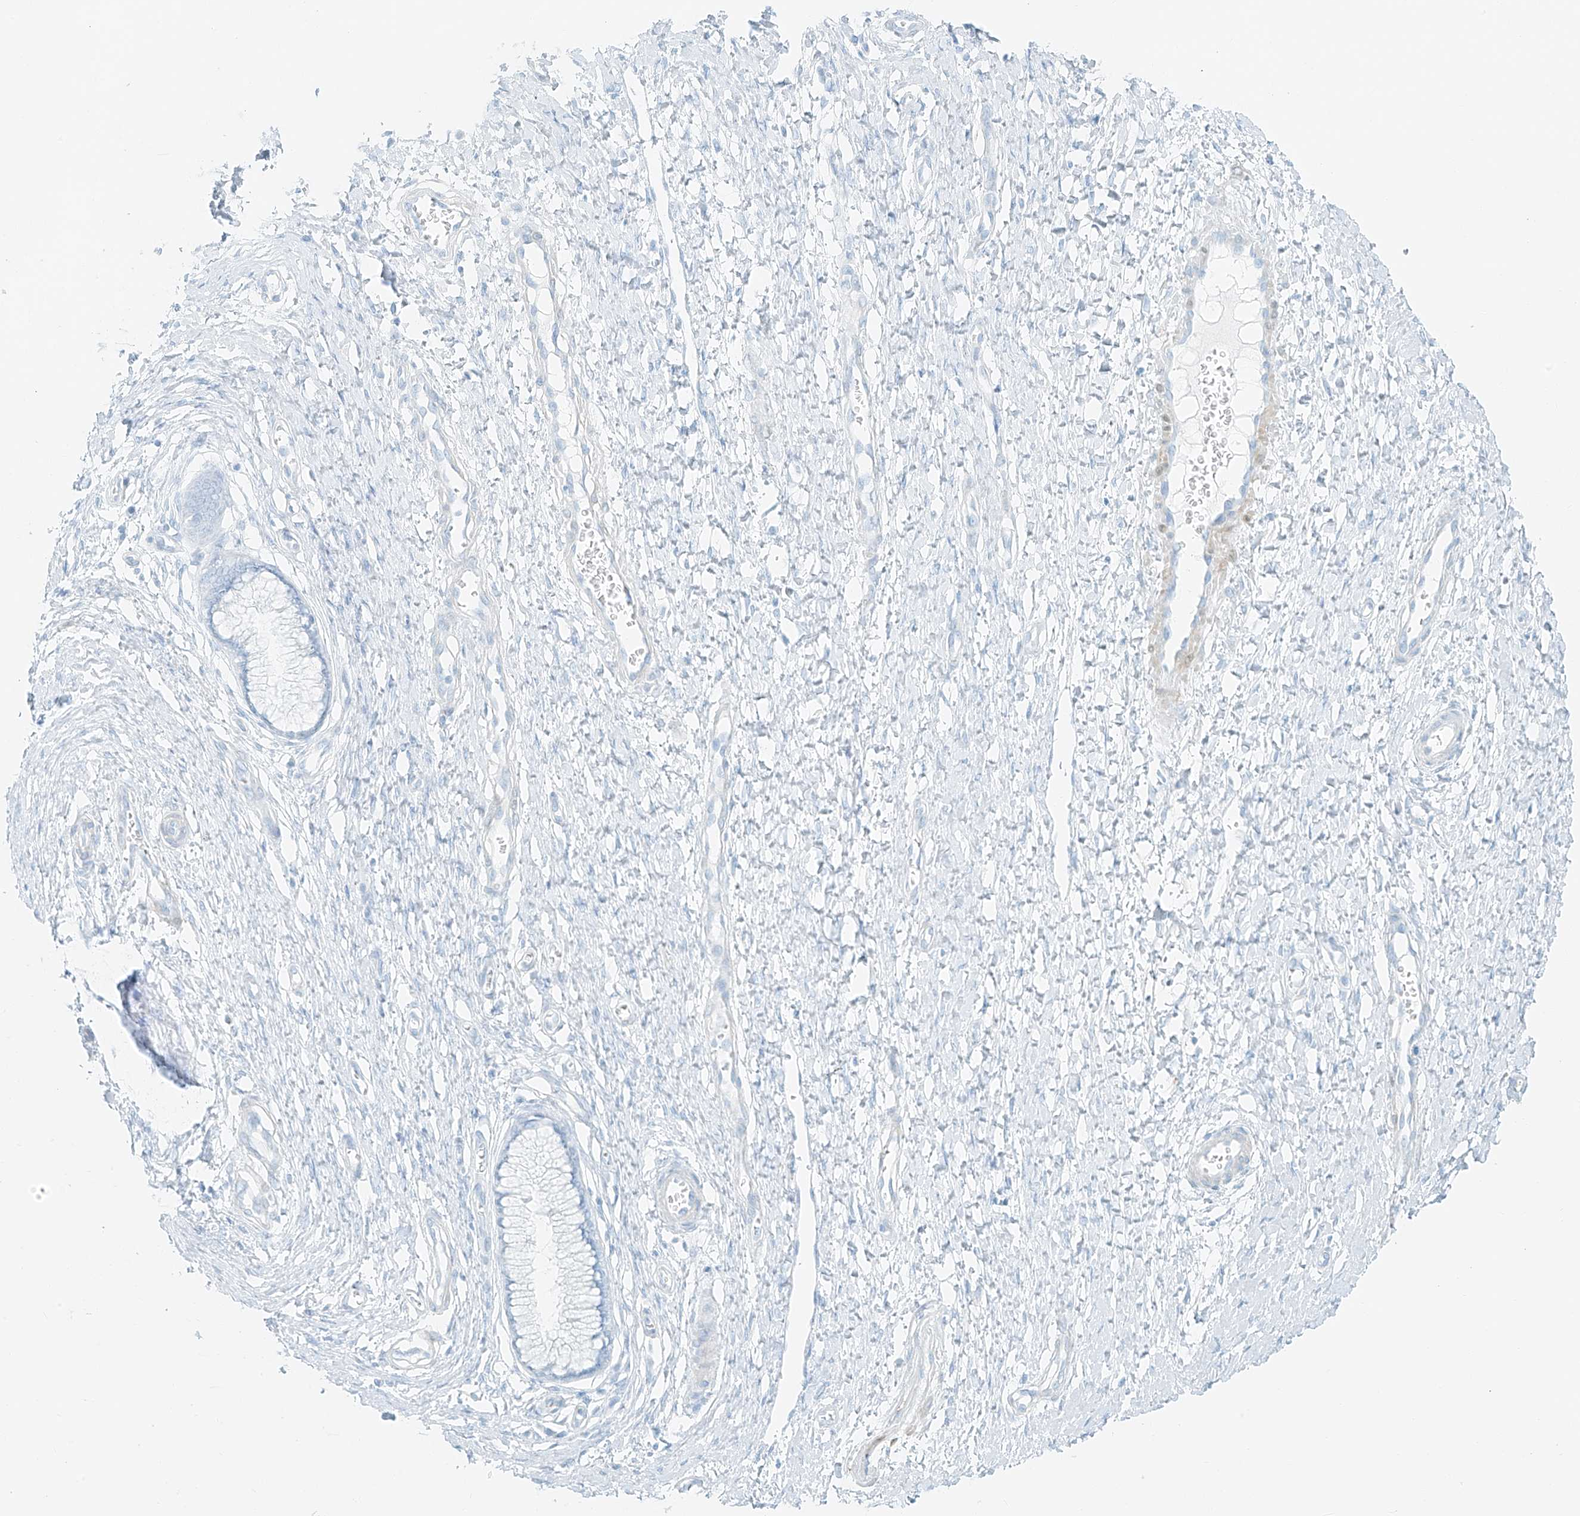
{"staining": {"intensity": "negative", "quantity": "none", "location": "none"}, "tissue": "cervix", "cell_type": "Glandular cells", "image_type": "normal", "snomed": [{"axis": "morphology", "description": "Normal tissue, NOS"}, {"axis": "topography", "description": "Cervix"}], "caption": "This is an IHC photomicrograph of benign cervix. There is no staining in glandular cells.", "gene": "SMCP", "patient": {"sex": "female", "age": 55}}